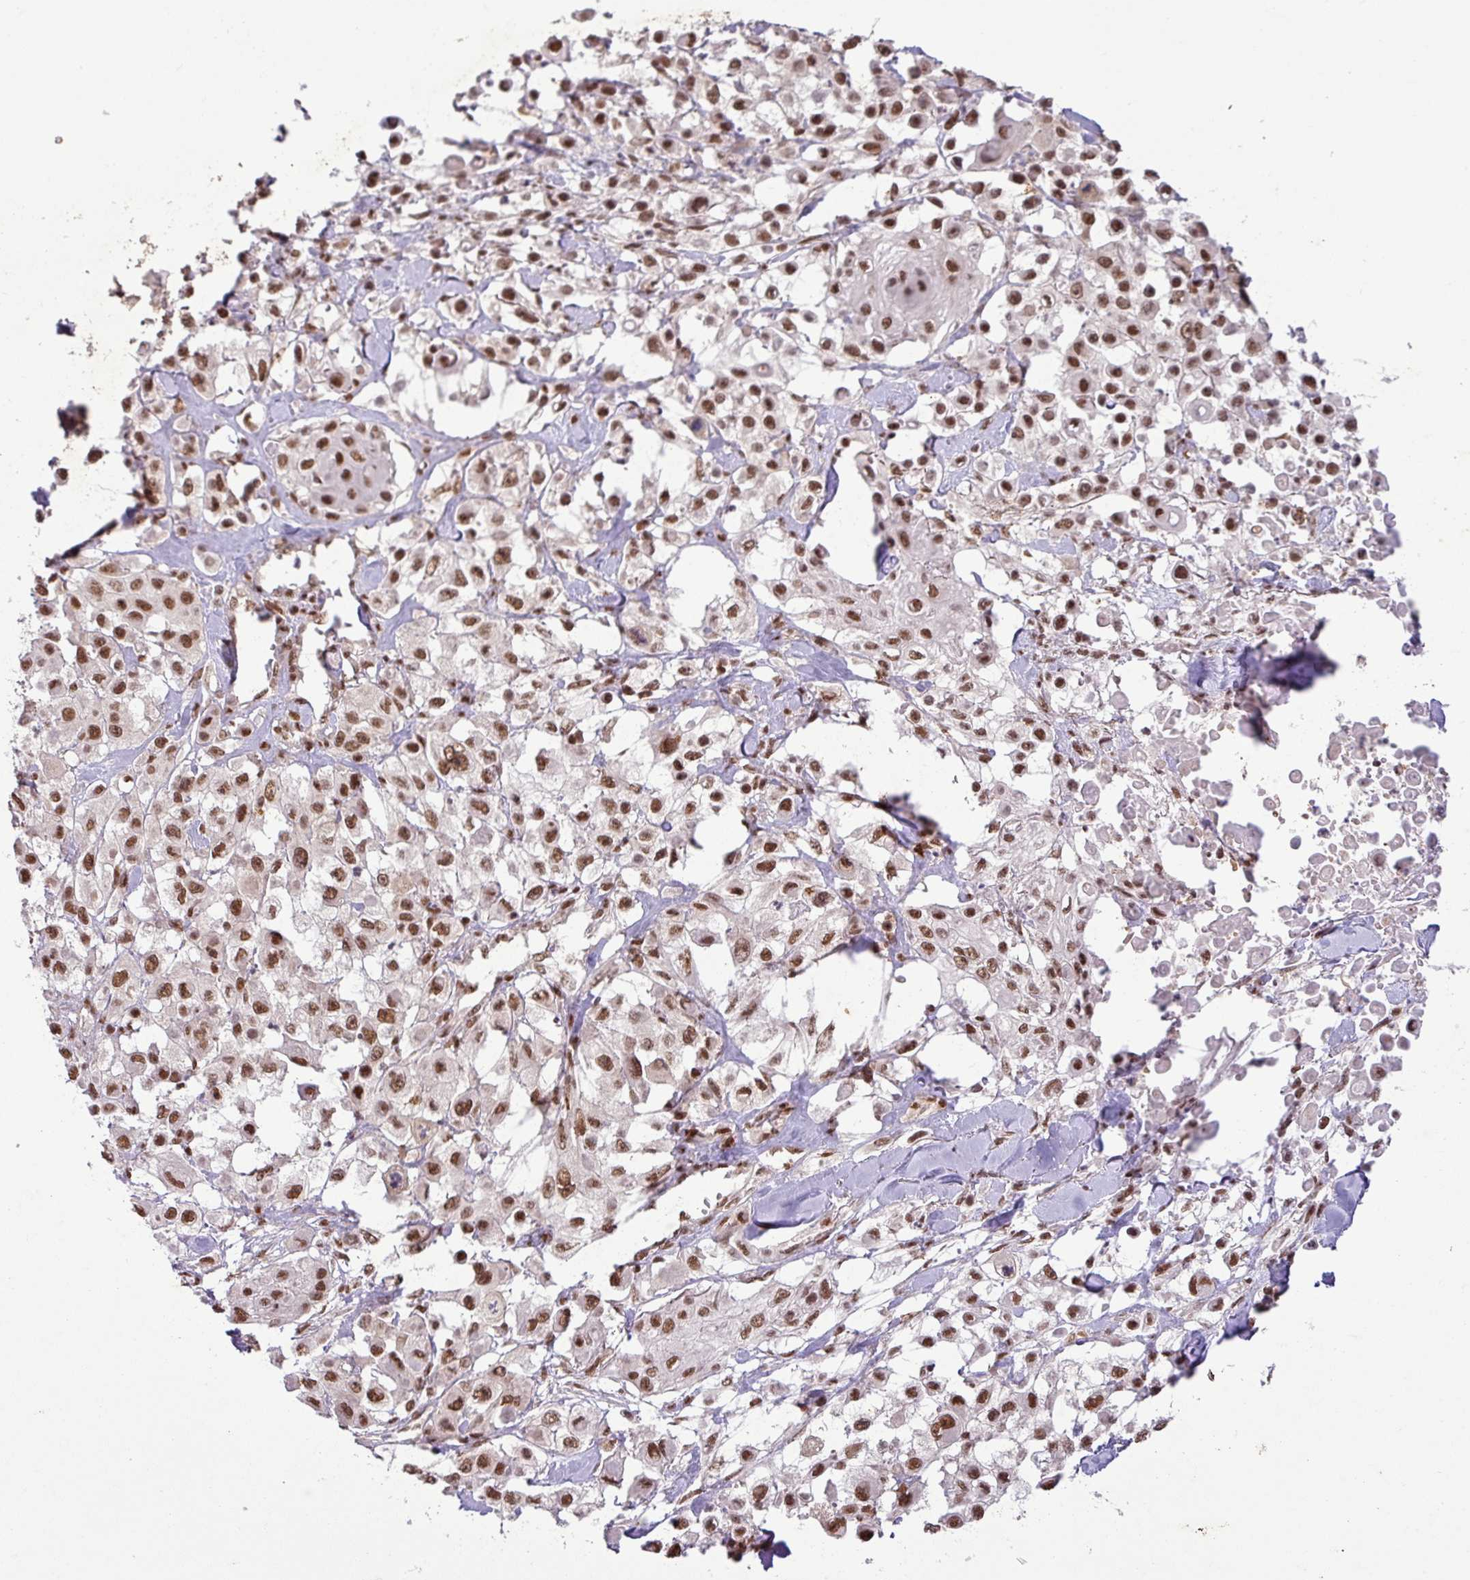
{"staining": {"intensity": "moderate", "quantity": ">75%", "location": "nuclear"}, "tissue": "skin cancer", "cell_type": "Tumor cells", "image_type": "cancer", "snomed": [{"axis": "morphology", "description": "Squamous cell carcinoma, NOS"}, {"axis": "topography", "description": "Skin"}], "caption": "This is an image of IHC staining of skin cancer (squamous cell carcinoma), which shows moderate staining in the nuclear of tumor cells.", "gene": "SRSF2", "patient": {"sex": "male", "age": 63}}